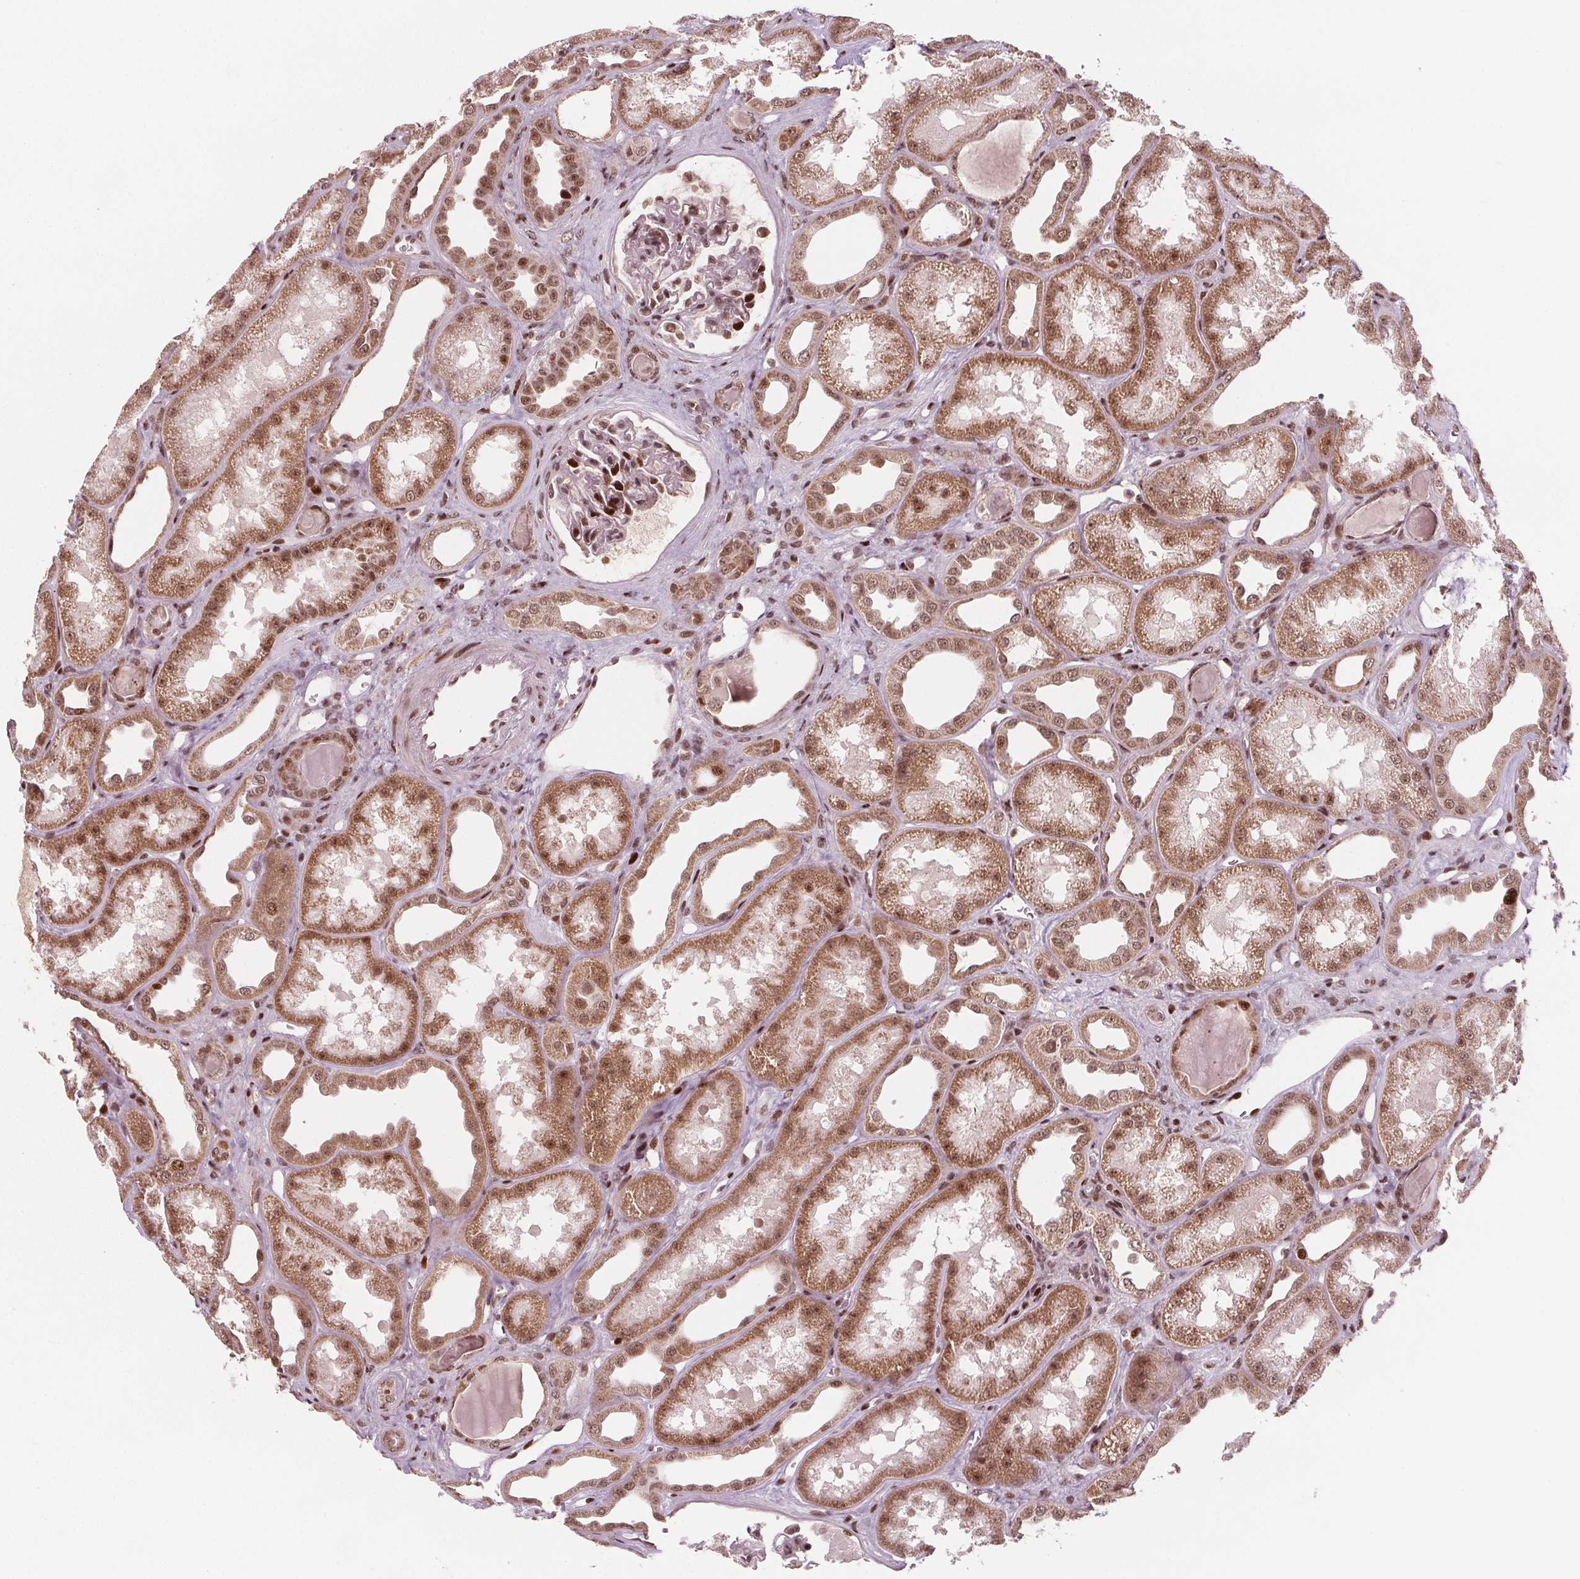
{"staining": {"intensity": "strong", "quantity": "25%-75%", "location": "nuclear"}, "tissue": "kidney", "cell_type": "Cells in glomeruli", "image_type": "normal", "snomed": [{"axis": "morphology", "description": "Normal tissue, NOS"}, {"axis": "topography", "description": "Kidney"}], "caption": "High-power microscopy captured an immunohistochemistry photomicrograph of unremarkable kidney, revealing strong nuclear expression in approximately 25%-75% of cells in glomeruli.", "gene": "SNRNP35", "patient": {"sex": "male", "age": 61}}